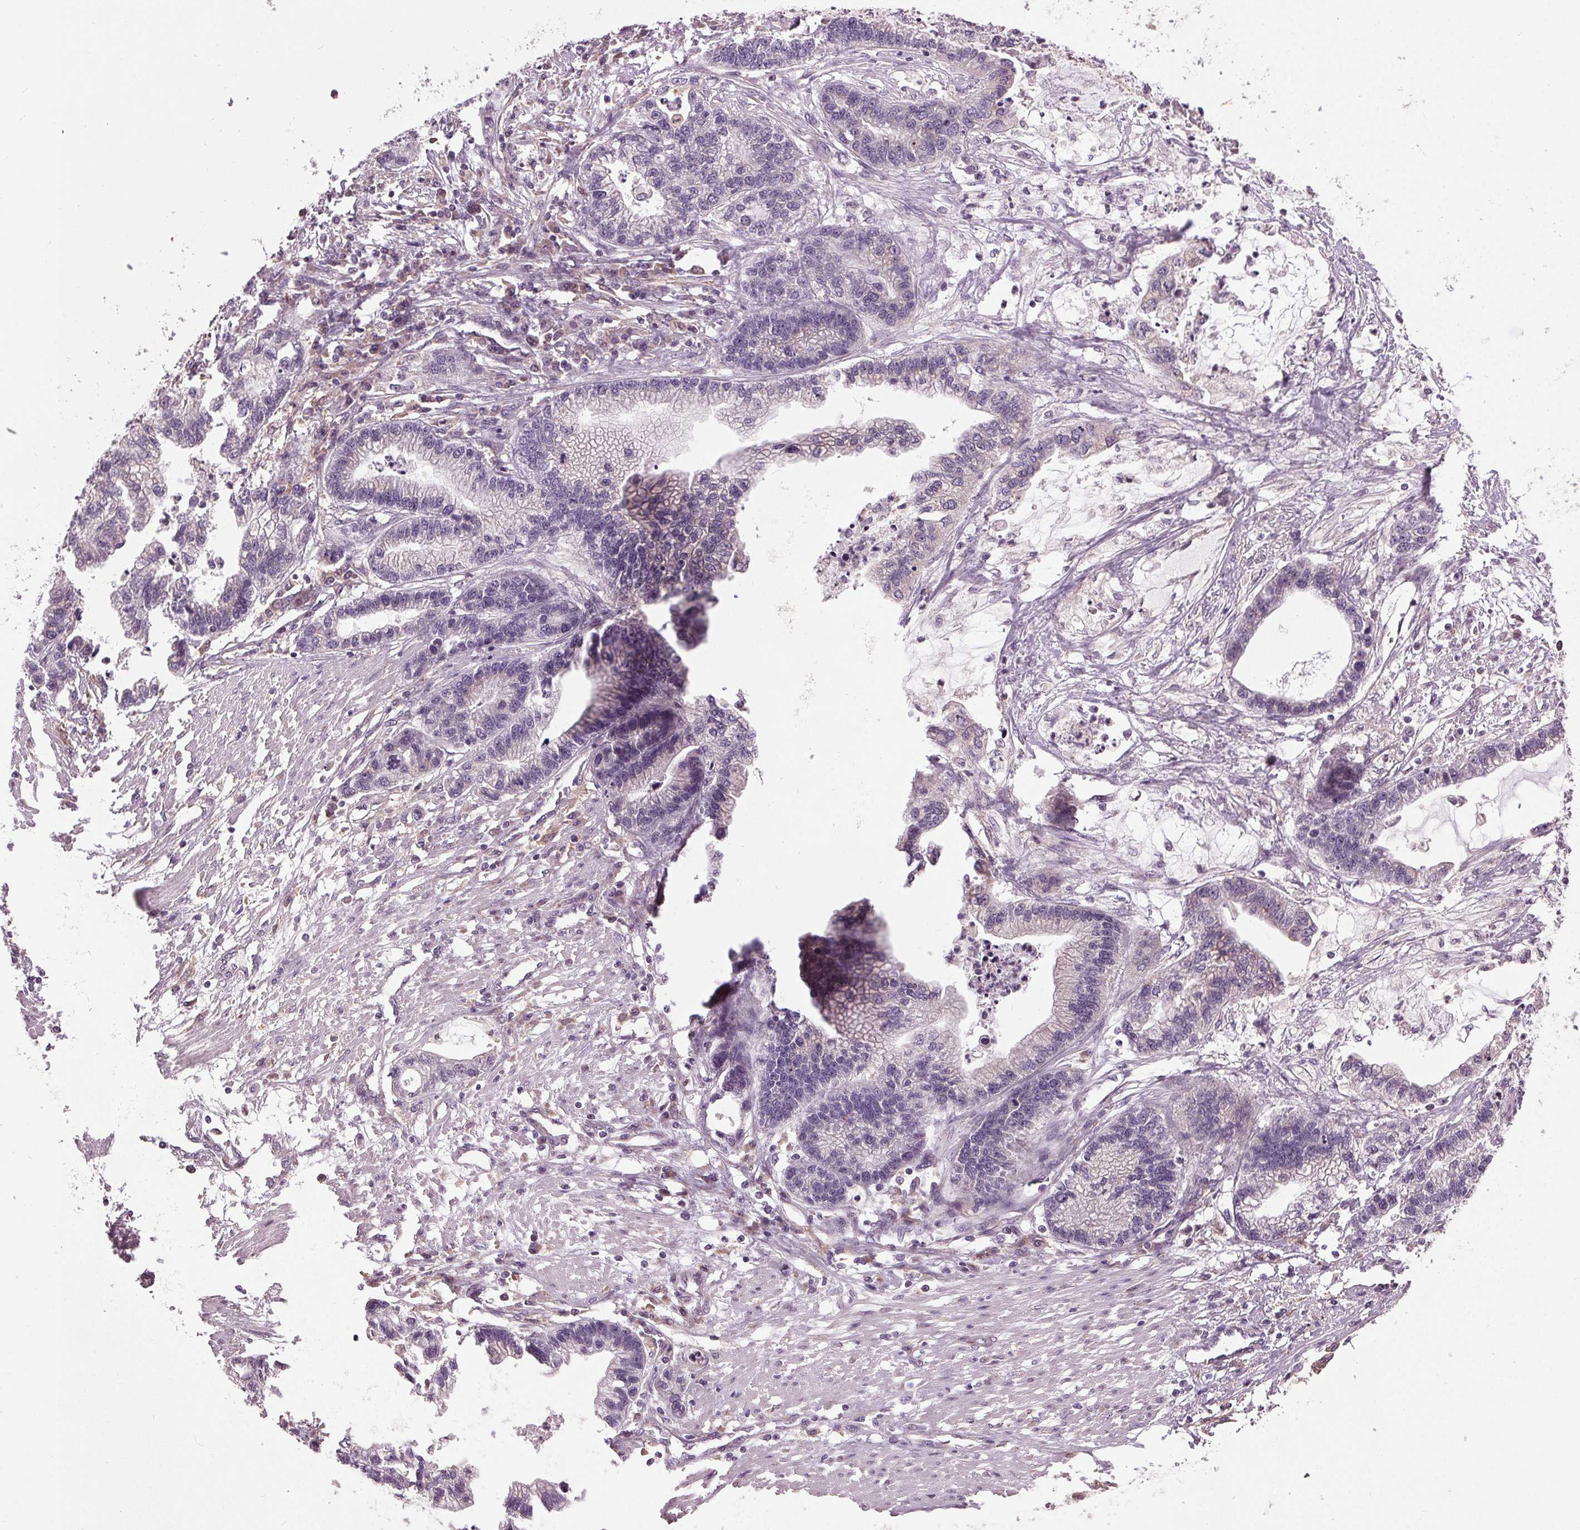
{"staining": {"intensity": "weak", "quantity": "<25%", "location": "cytoplasmic/membranous"}, "tissue": "stomach cancer", "cell_type": "Tumor cells", "image_type": "cancer", "snomed": [{"axis": "morphology", "description": "Adenocarcinoma, NOS"}, {"axis": "topography", "description": "Stomach"}], "caption": "This is an immunohistochemistry micrograph of human stomach cancer (adenocarcinoma). There is no staining in tumor cells.", "gene": "BSDC1", "patient": {"sex": "male", "age": 83}}